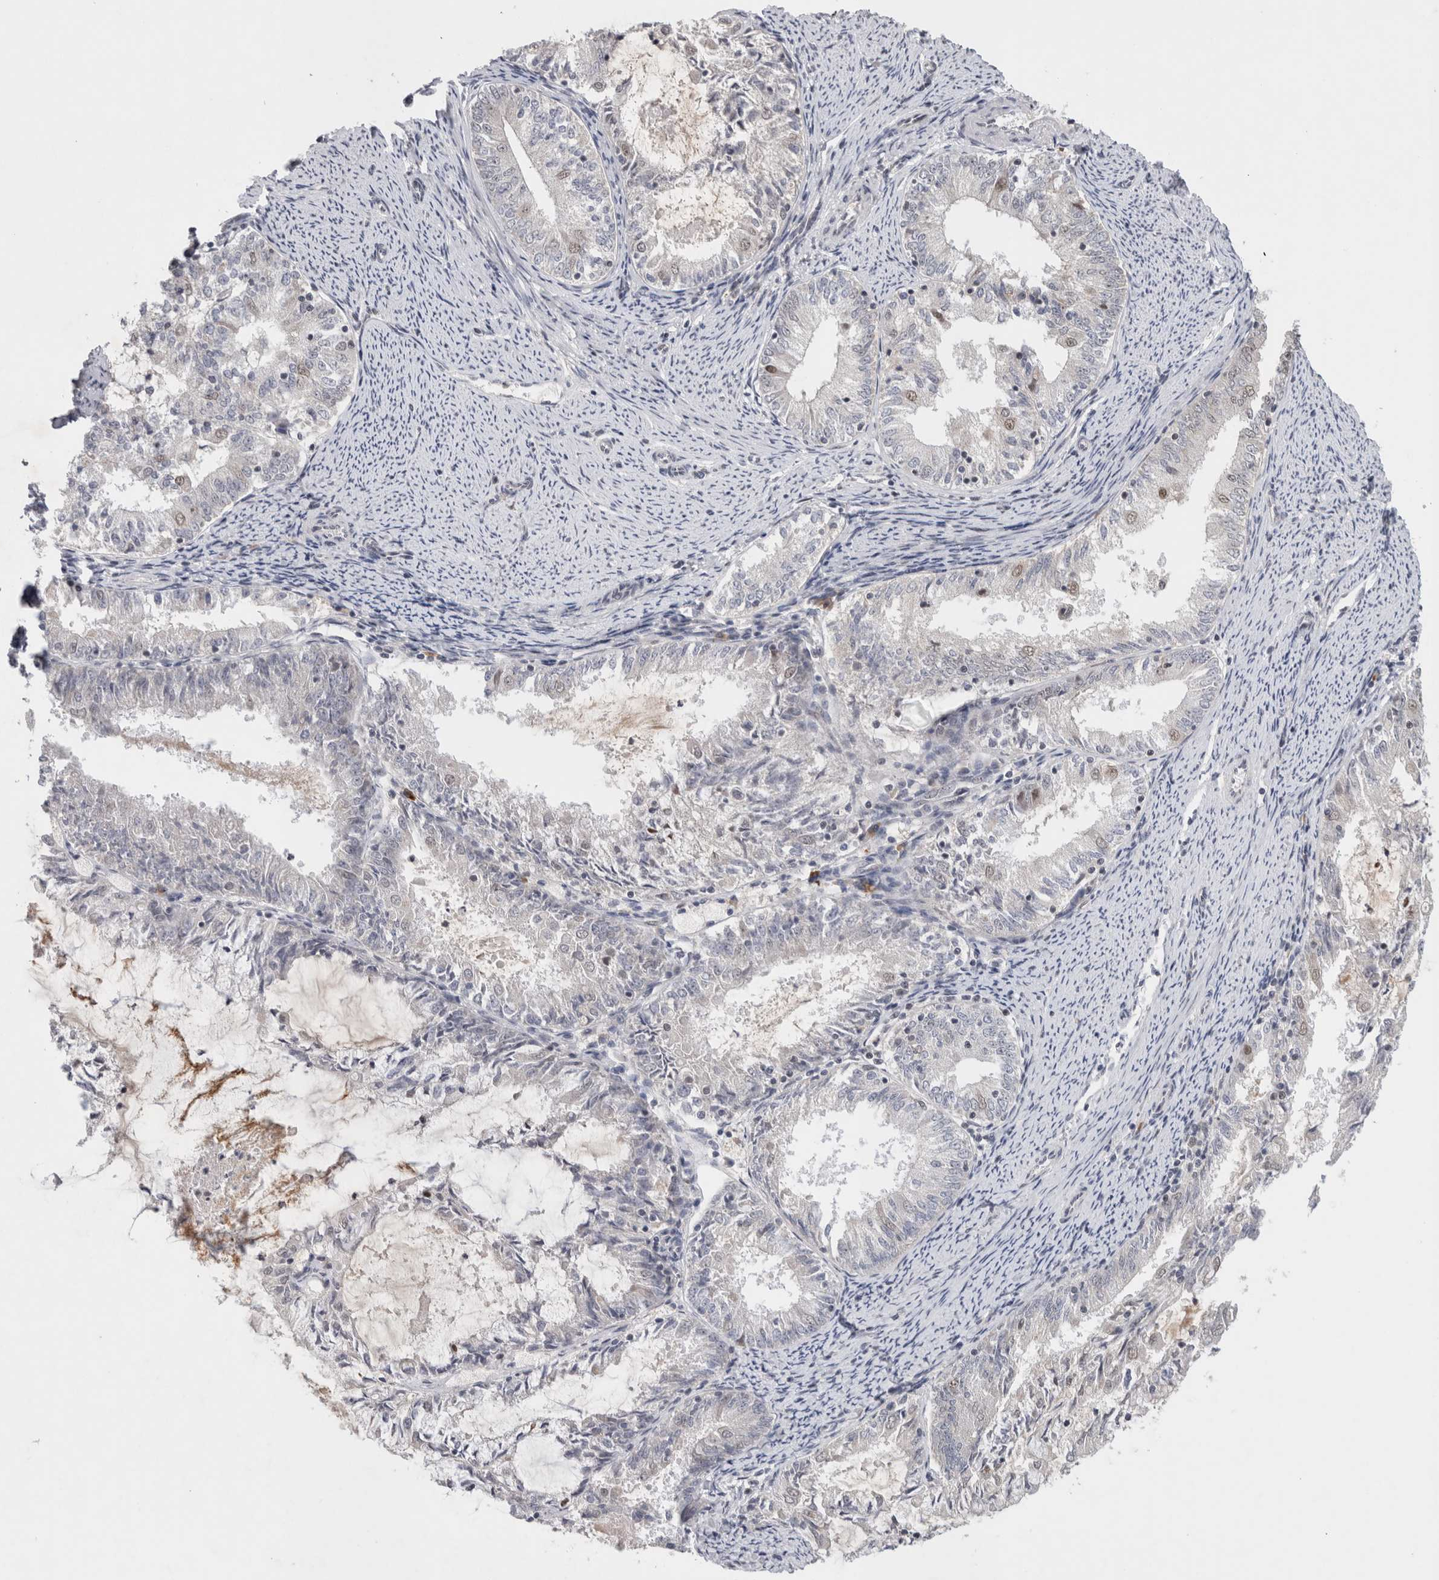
{"staining": {"intensity": "weak", "quantity": "<25%", "location": "nuclear"}, "tissue": "endometrial cancer", "cell_type": "Tumor cells", "image_type": "cancer", "snomed": [{"axis": "morphology", "description": "Adenocarcinoma, NOS"}, {"axis": "topography", "description": "Endometrium"}], "caption": "IHC micrograph of neoplastic tissue: human endometrial adenocarcinoma stained with DAB displays no significant protein positivity in tumor cells. Nuclei are stained in blue.", "gene": "HESX1", "patient": {"sex": "female", "age": 57}}